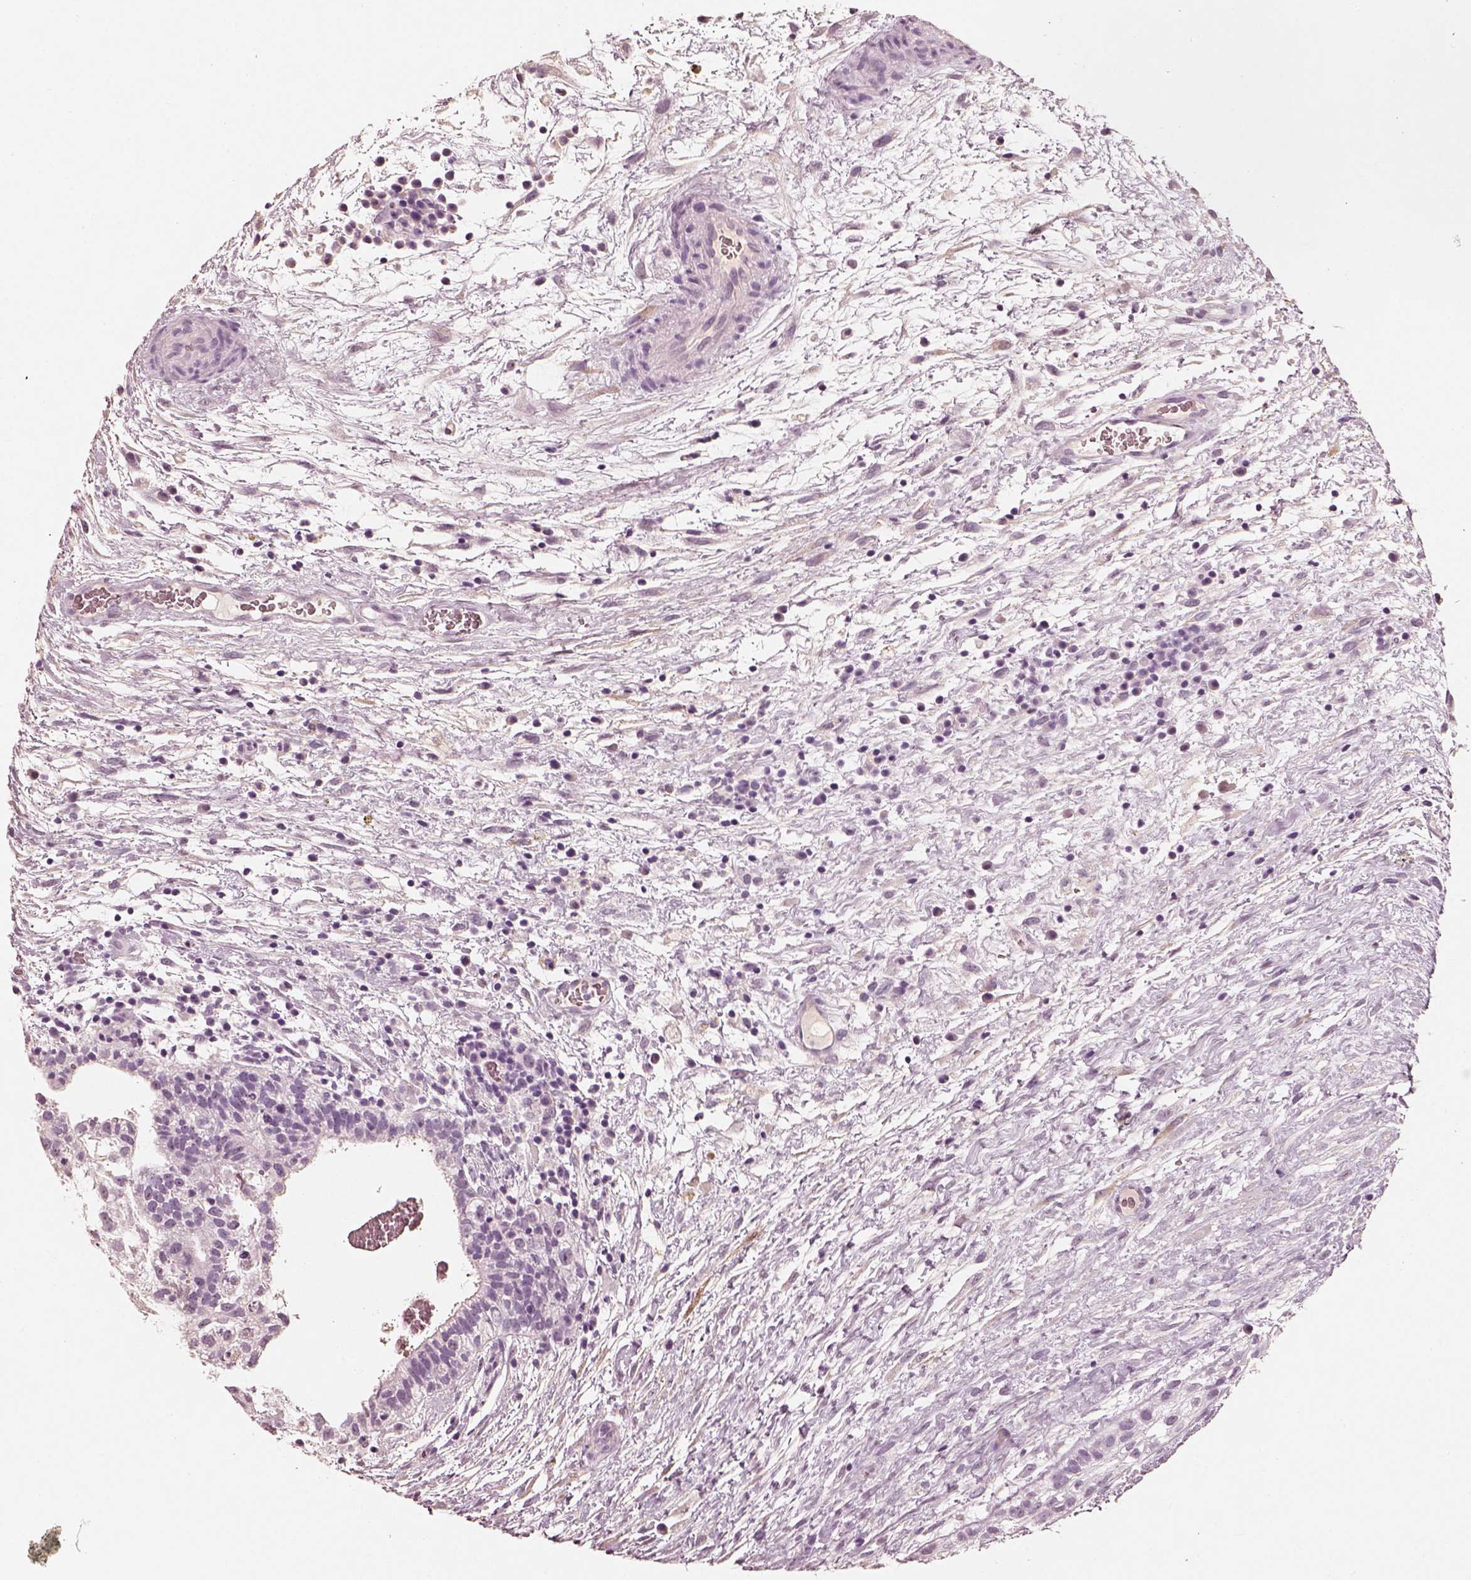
{"staining": {"intensity": "negative", "quantity": "none", "location": "none"}, "tissue": "testis cancer", "cell_type": "Tumor cells", "image_type": "cancer", "snomed": [{"axis": "morphology", "description": "Normal tissue, NOS"}, {"axis": "morphology", "description": "Carcinoma, Embryonal, NOS"}, {"axis": "topography", "description": "Testis"}], "caption": "A high-resolution image shows IHC staining of testis cancer (embryonal carcinoma), which demonstrates no significant expression in tumor cells.", "gene": "RS1", "patient": {"sex": "male", "age": 32}}